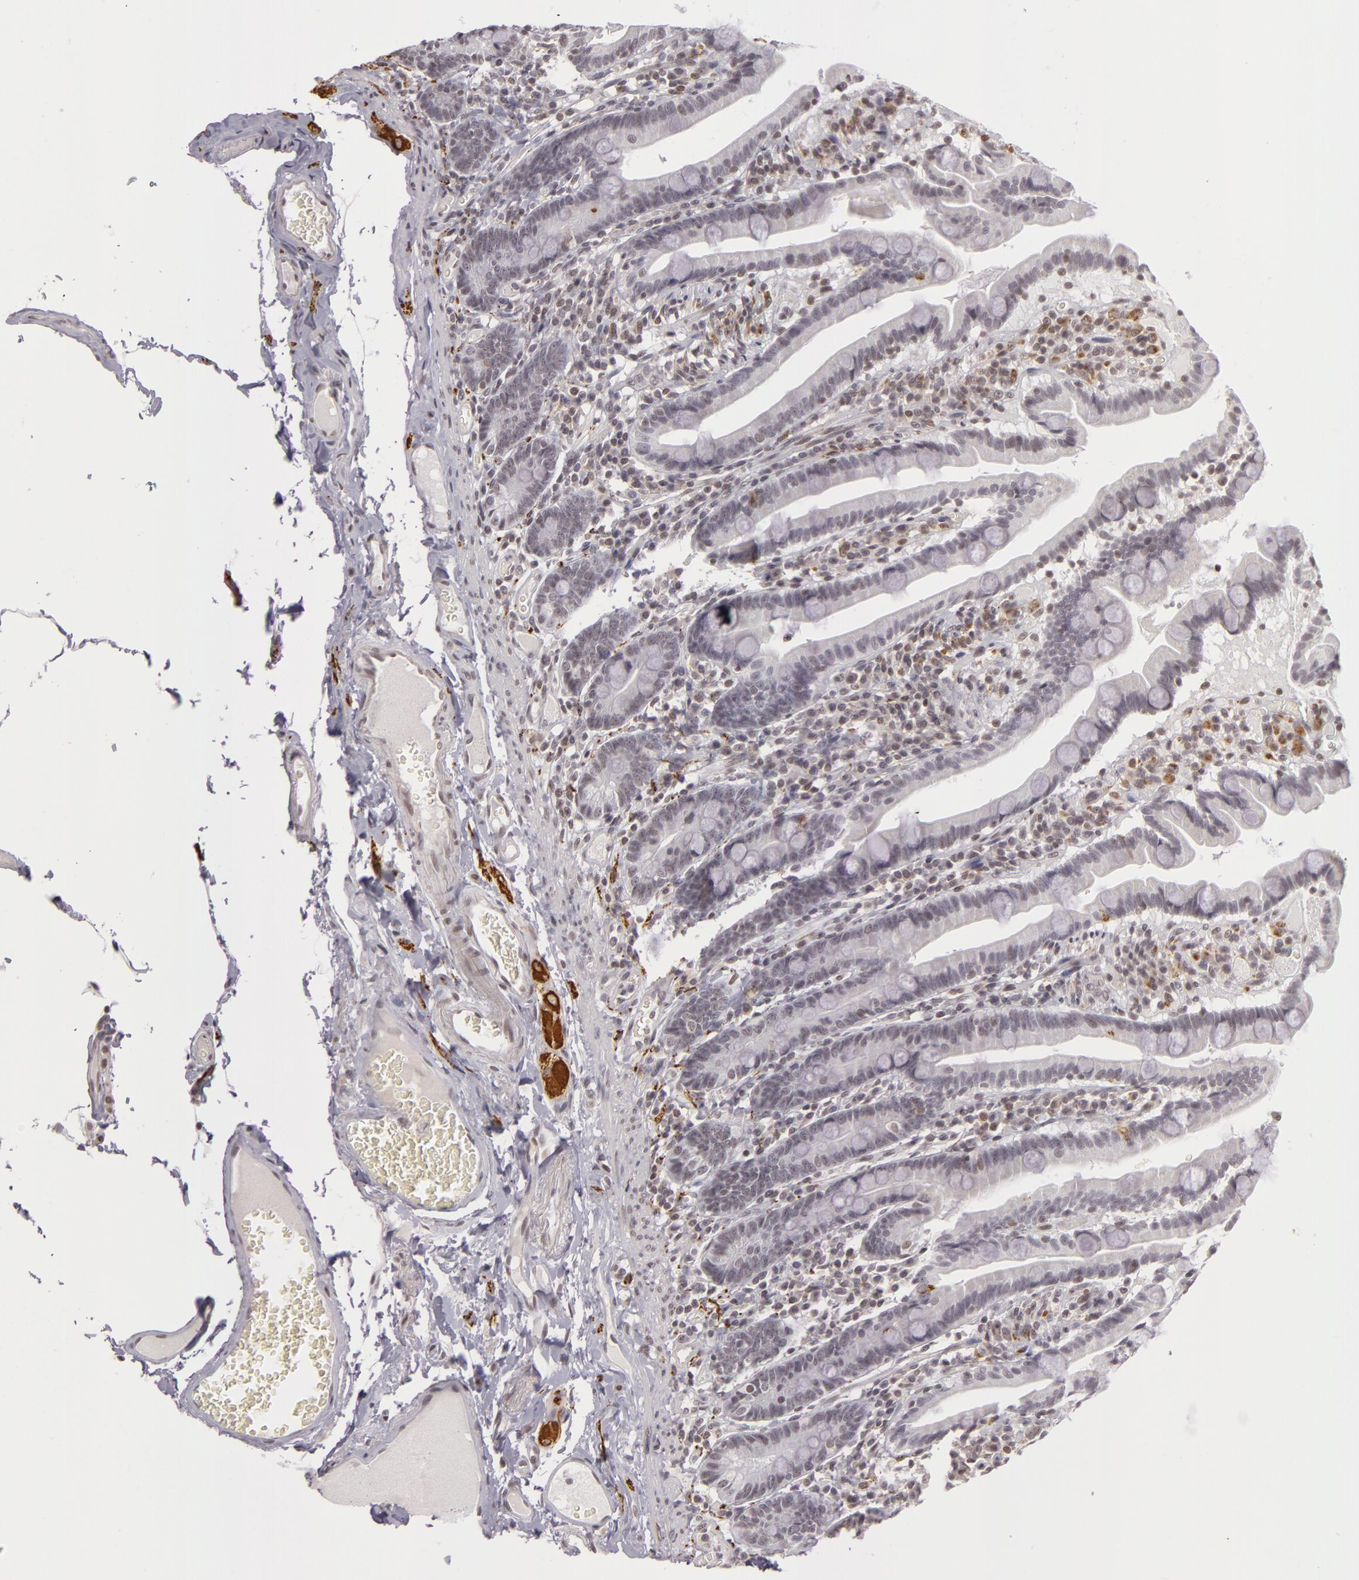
{"staining": {"intensity": "negative", "quantity": "none", "location": "none"}, "tissue": "duodenum", "cell_type": "Glandular cells", "image_type": "normal", "snomed": [{"axis": "morphology", "description": "Normal tissue, NOS"}, {"axis": "topography", "description": "Duodenum"}], "caption": "Immunohistochemistry (IHC) histopathology image of benign duodenum: duodenum stained with DAB demonstrates no significant protein positivity in glandular cells.", "gene": "RRP7A", "patient": {"sex": "female", "age": 75}}